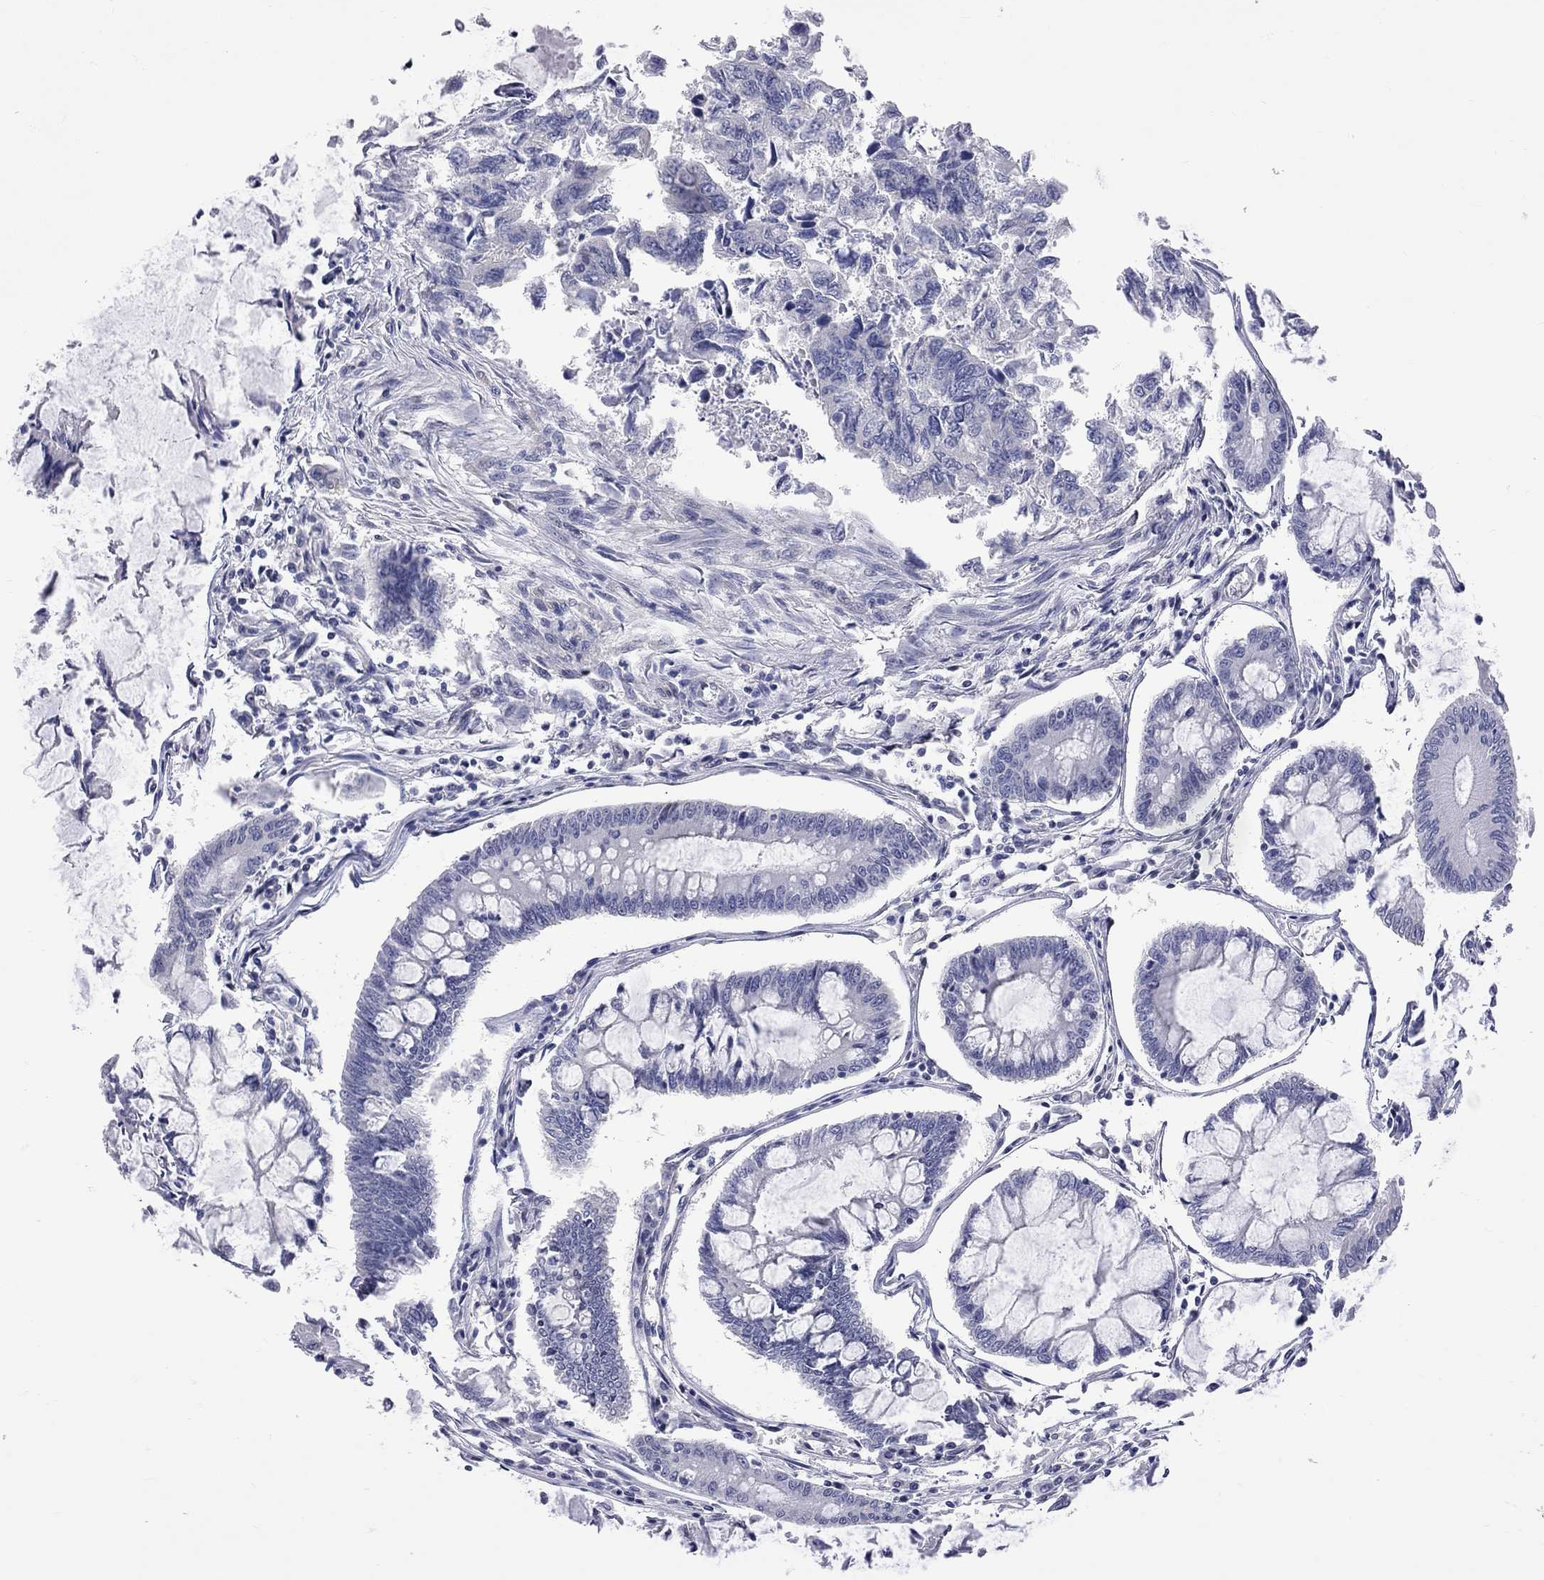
{"staining": {"intensity": "negative", "quantity": "none", "location": "none"}, "tissue": "colorectal cancer", "cell_type": "Tumor cells", "image_type": "cancer", "snomed": [{"axis": "morphology", "description": "Adenocarcinoma, NOS"}, {"axis": "topography", "description": "Colon"}], "caption": "IHC image of human adenocarcinoma (colorectal) stained for a protein (brown), which reveals no expression in tumor cells. (DAB (3,3'-diaminobenzidine) IHC with hematoxylin counter stain).", "gene": "OPRK1", "patient": {"sex": "female", "age": 65}}